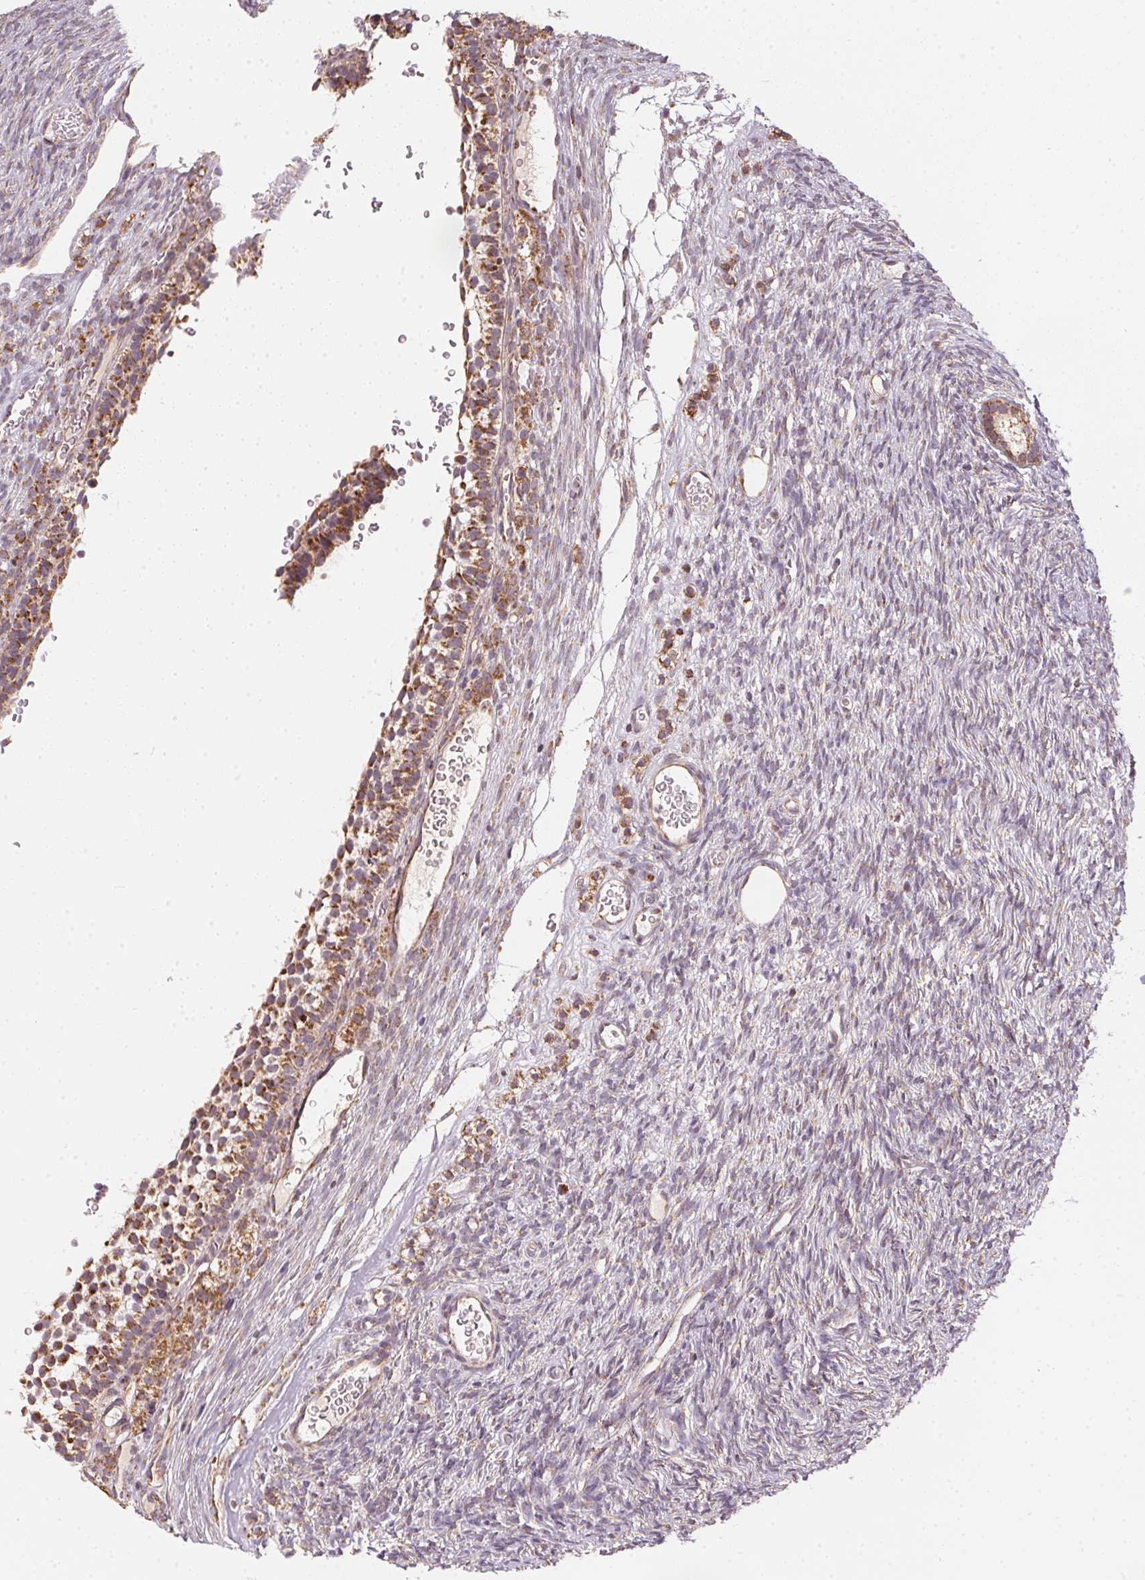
{"staining": {"intensity": "moderate", "quantity": ">75%", "location": "cytoplasmic/membranous"}, "tissue": "ovary", "cell_type": "Follicle cells", "image_type": "normal", "snomed": [{"axis": "morphology", "description": "Normal tissue, NOS"}, {"axis": "topography", "description": "Ovary"}], "caption": "IHC image of unremarkable ovary: ovary stained using IHC displays medium levels of moderate protein expression localized specifically in the cytoplasmic/membranous of follicle cells, appearing as a cytoplasmic/membranous brown color.", "gene": "MATCAP1", "patient": {"sex": "female", "age": 34}}